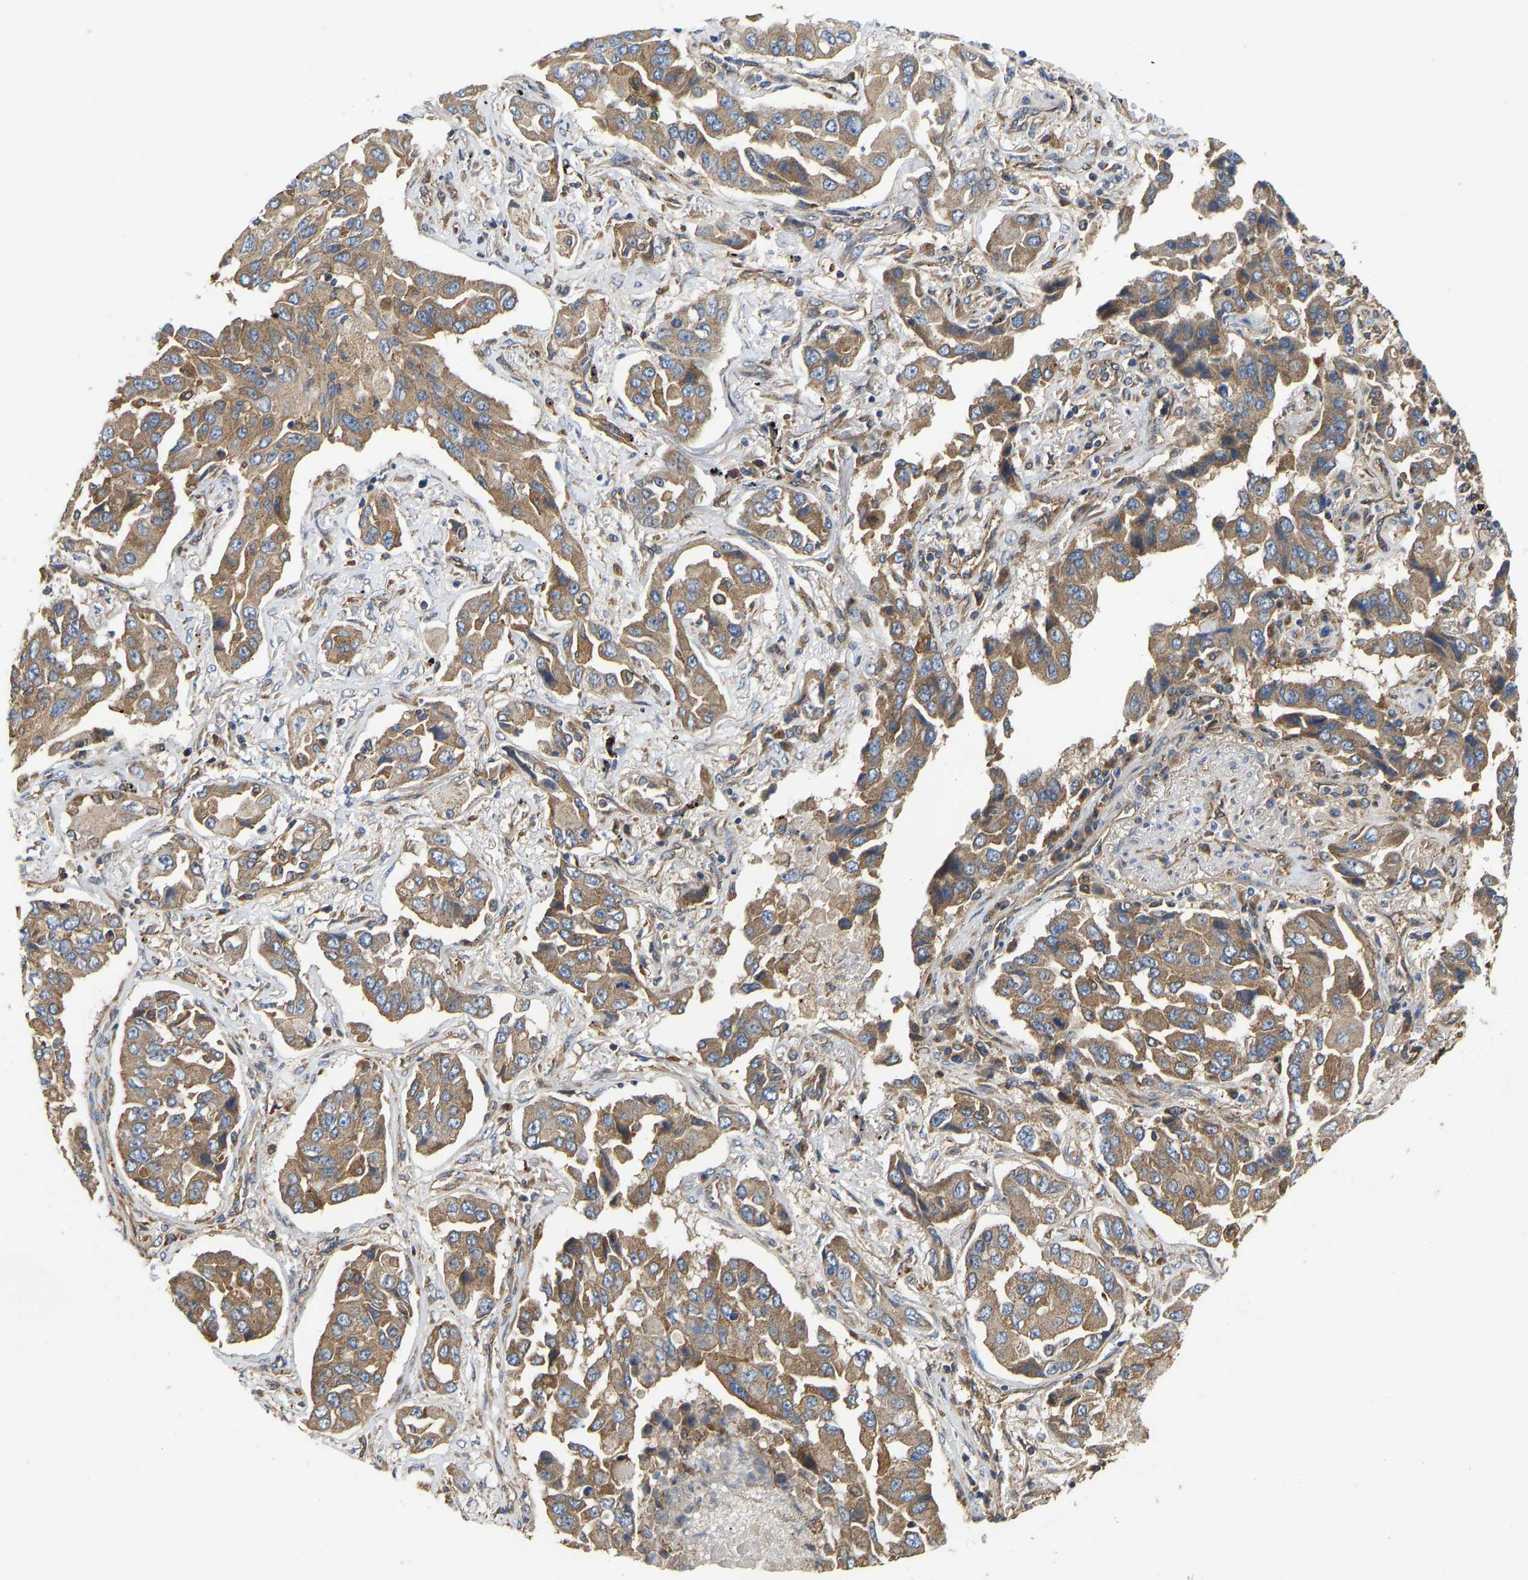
{"staining": {"intensity": "moderate", "quantity": ">75%", "location": "cytoplasmic/membranous"}, "tissue": "lung cancer", "cell_type": "Tumor cells", "image_type": "cancer", "snomed": [{"axis": "morphology", "description": "Adenocarcinoma, NOS"}, {"axis": "topography", "description": "Lung"}], "caption": "This is a photomicrograph of immunohistochemistry (IHC) staining of adenocarcinoma (lung), which shows moderate expression in the cytoplasmic/membranous of tumor cells.", "gene": "FLNB", "patient": {"sex": "female", "age": 65}}